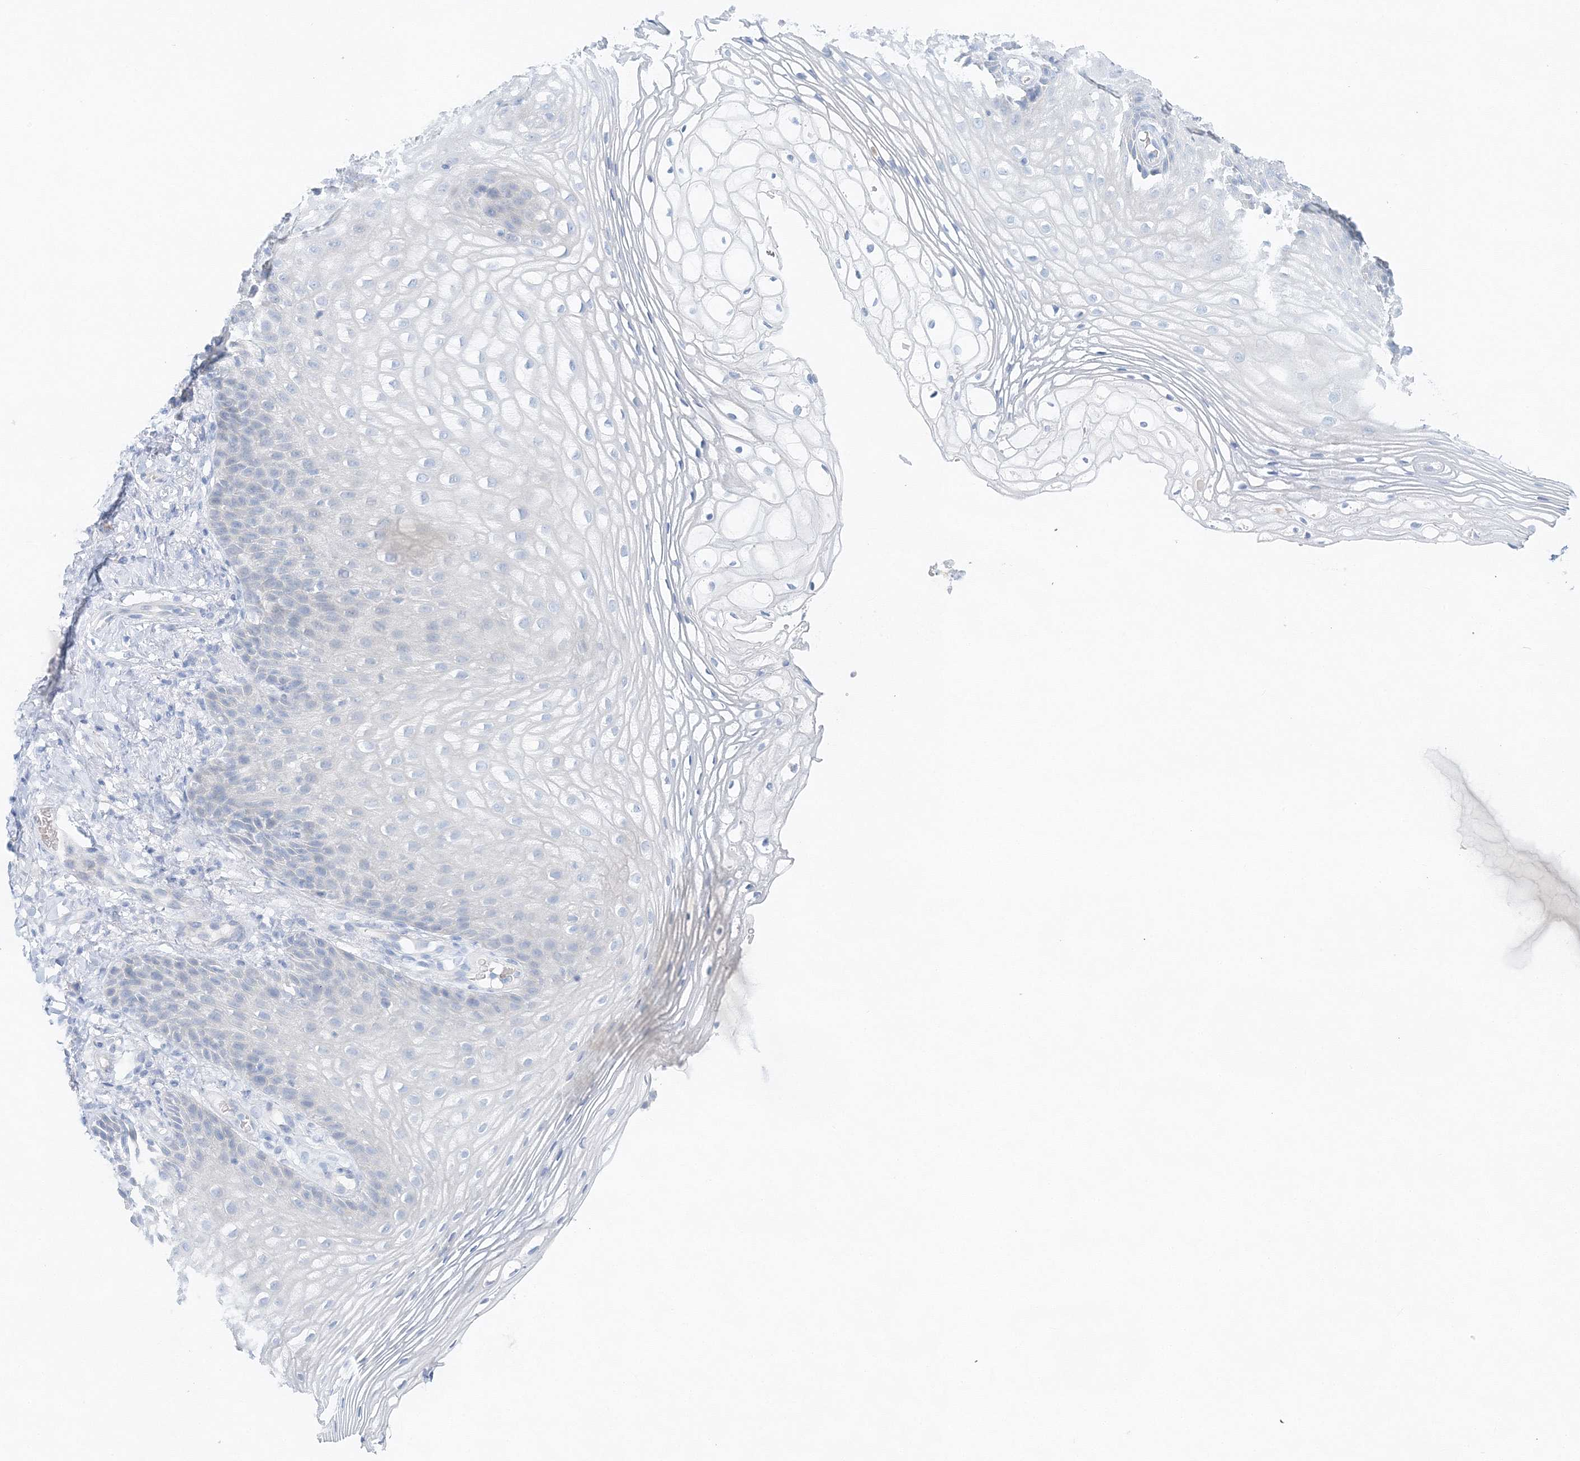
{"staining": {"intensity": "negative", "quantity": "none", "location": "none"}, "tissue": "vagina", "cell_type": "Squamous epithelial cells", "image_type": "normal", "snomed": [{"axis": "morphology", "description": "Normal tissue, NOS"}, {"axis": "topography", "description": "Vagina"}], "caption": "IHC photomicrograph of normal human vagina stained for a protein (brown), which exhibits no positivity in squamous epithelial cells.", "gene": "VILL", "patient": {"sex": "female", "age": 60}}